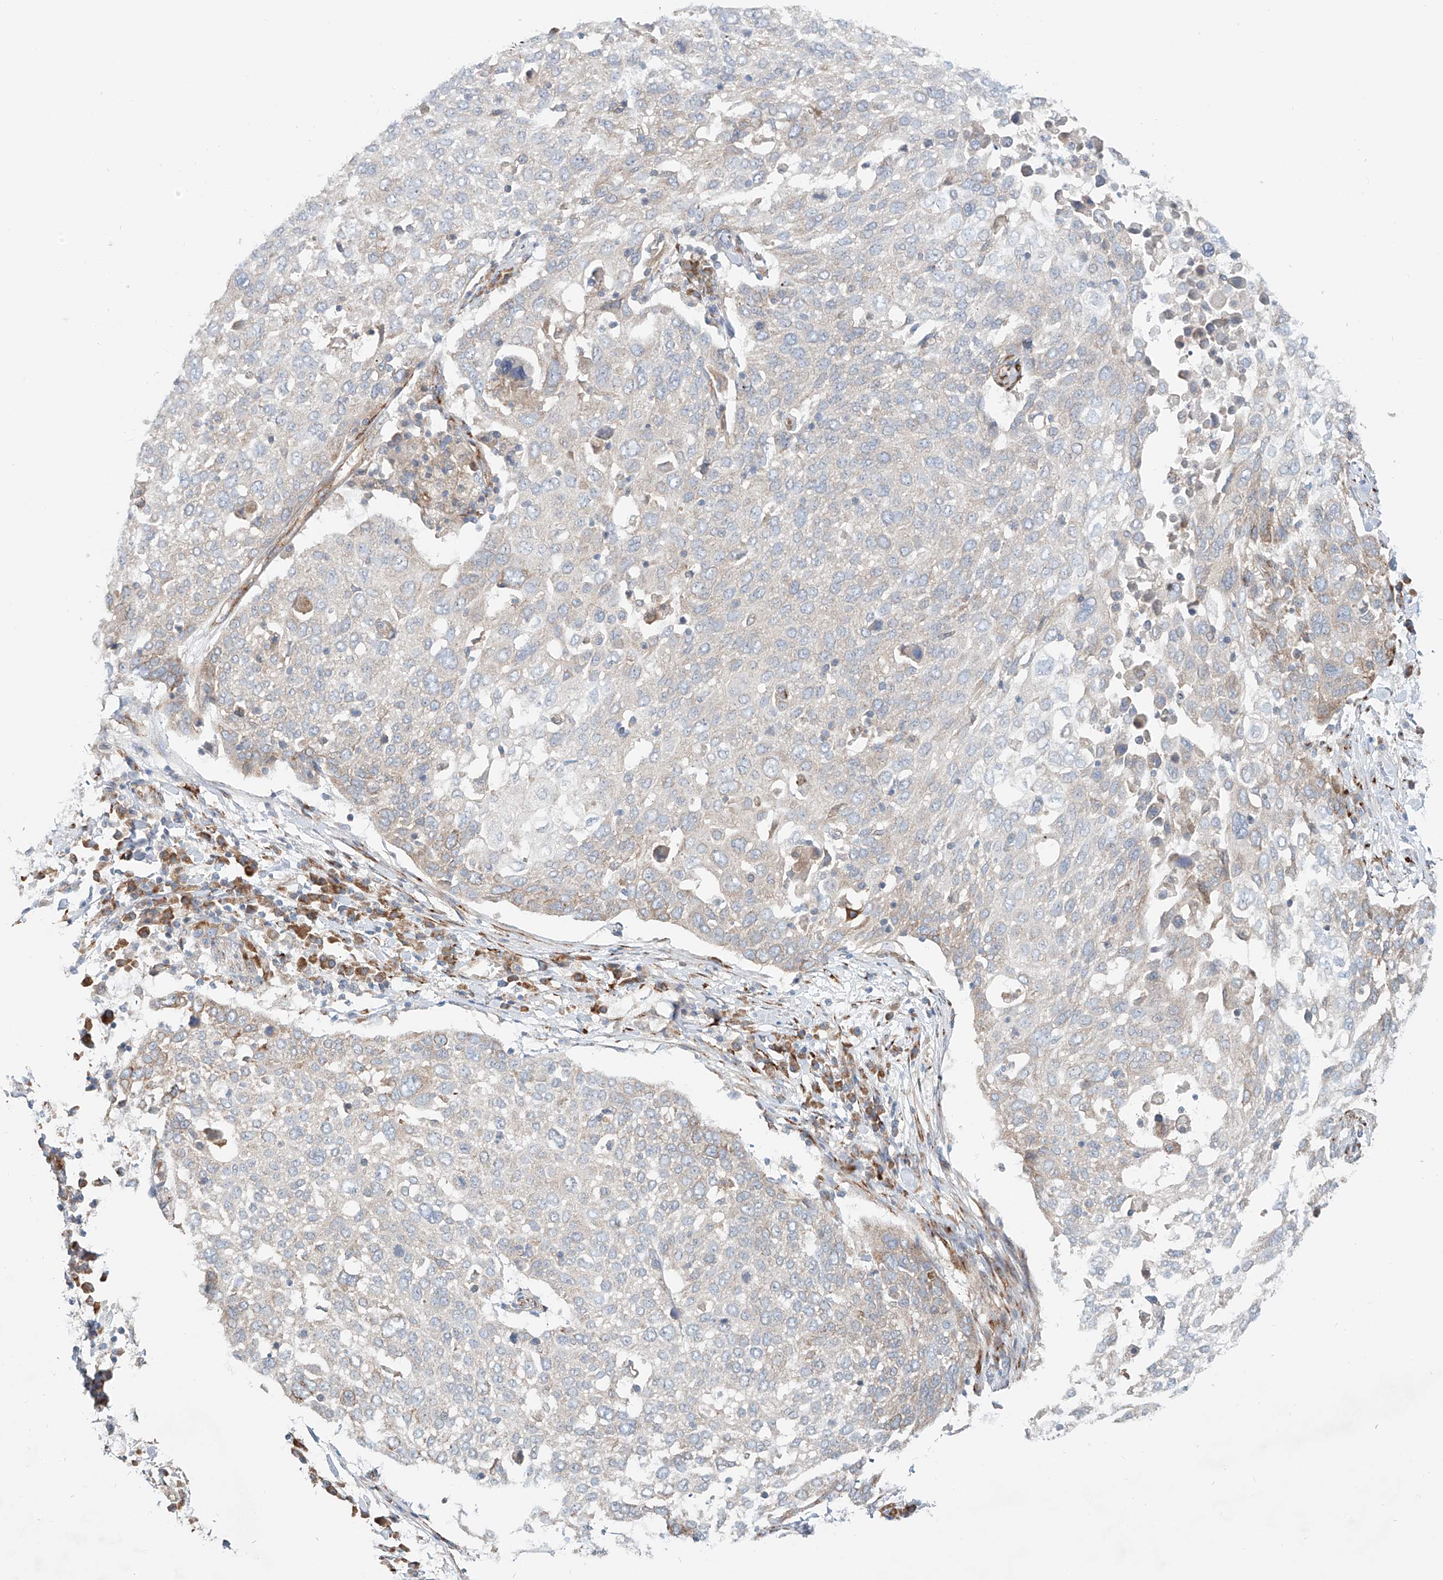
{"staining": {"intensity": "weak", "quantity": "<25%", "location": "cytoplasmic/membranous"}, "tissue": "lung cancer", "cell_type": "Tumor cells", "image_type": "cancer", "snomed": [{"axis": "morphology", "description": "Squamous cell carcinoma, NOS"}, {"axis": "topography", "description": "Lung"}], "caption": "Immunohistochemistry of human lung squamous cell carcinoma demonstrates no staining in tumor cells.", "gene": "SNAP29", "patient": {"sex": "male", "age": 65}}